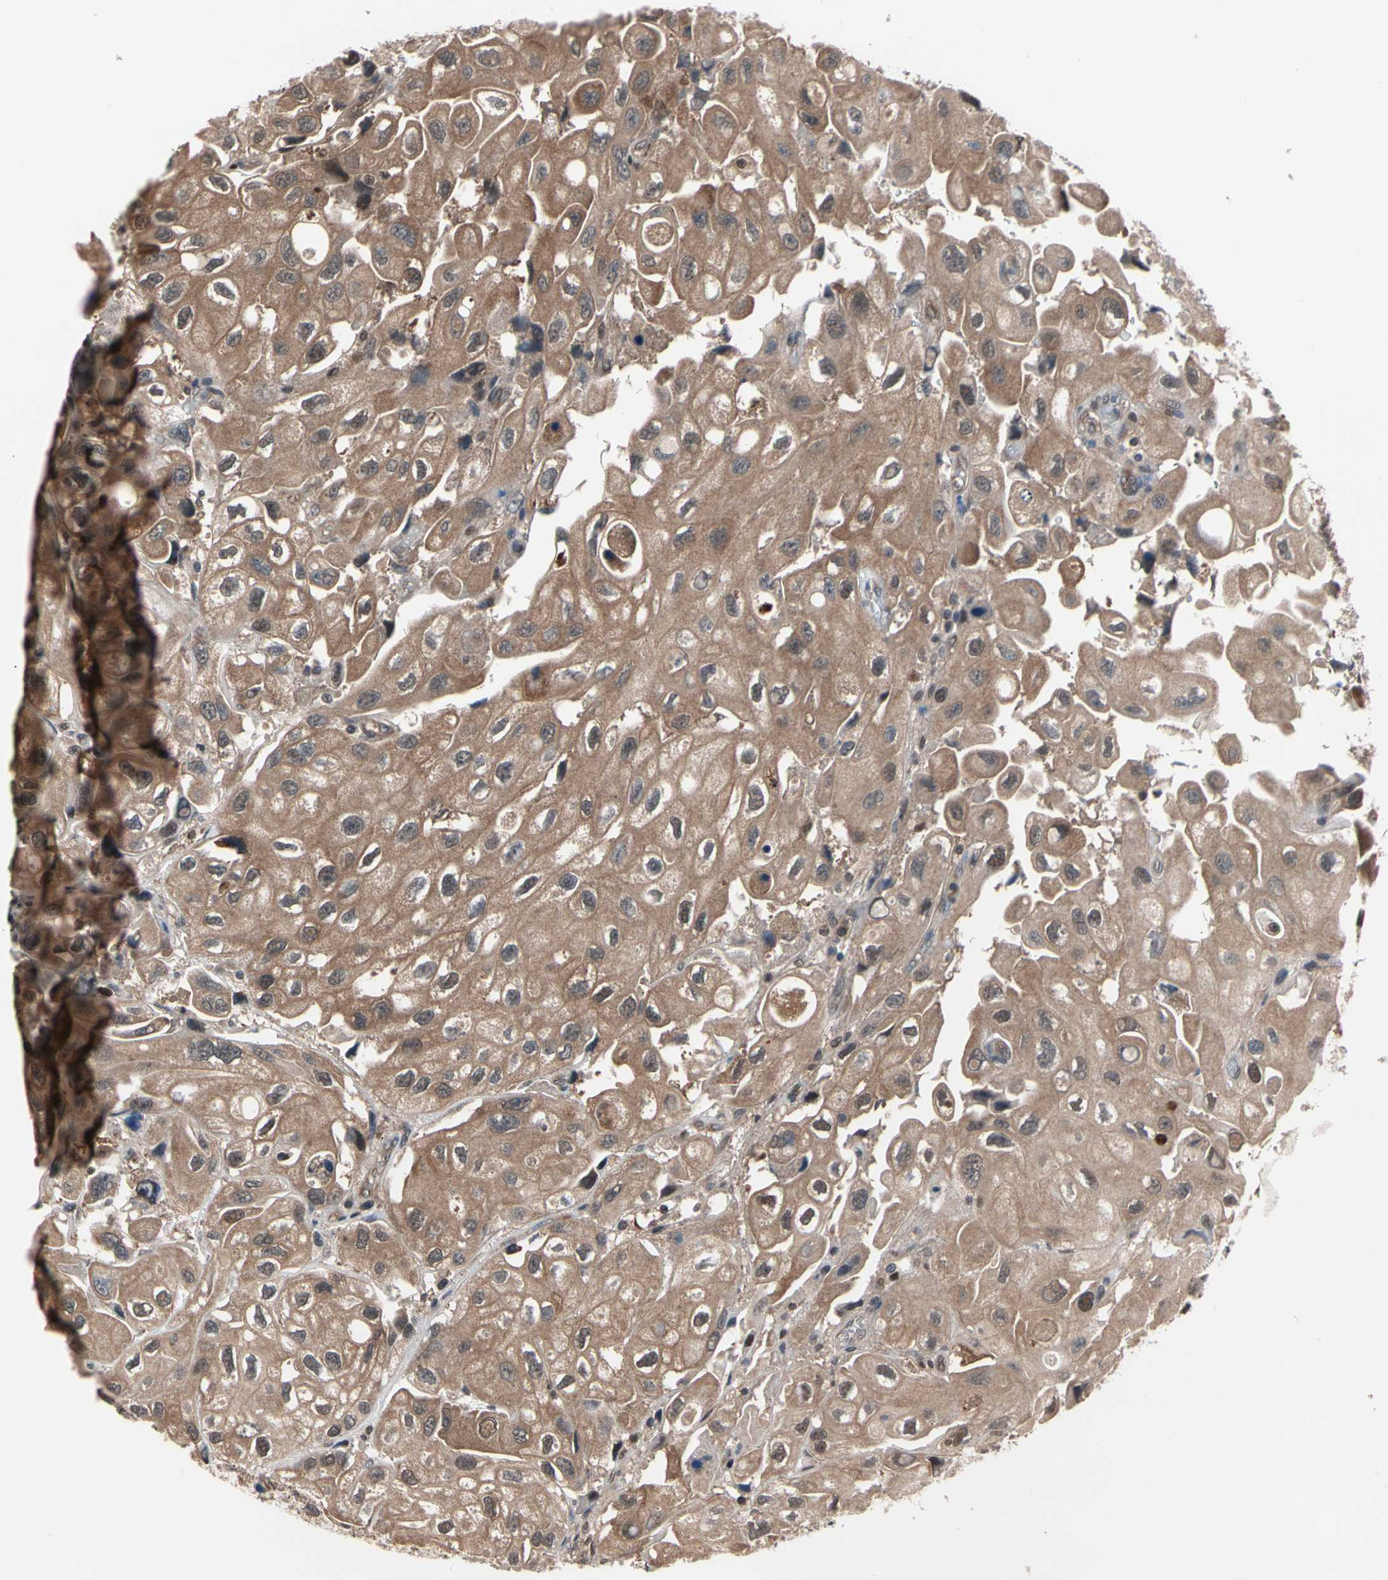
{"staining": {"intensity": "moderate", "quantity": ">75%", "location": "cytoplasmic/membranous"}, "tissue": "urothelial cancer", "cell_type": "Tumor cells", "image_type": "cancer", "snomed": [{"axis": "morphology", "description": "Urothelial carcinoma, High grade"}, {"axis": "topography", "description": "Urinary bladder"}], "caption": "Protein staining displays moderate cytoplasmic/membranous positivity in about >75% of tumor cells in urothelial carcinoma (high-grade).", "gene": "PSMA2", "patient": {"sex": "female", "age": 64}}